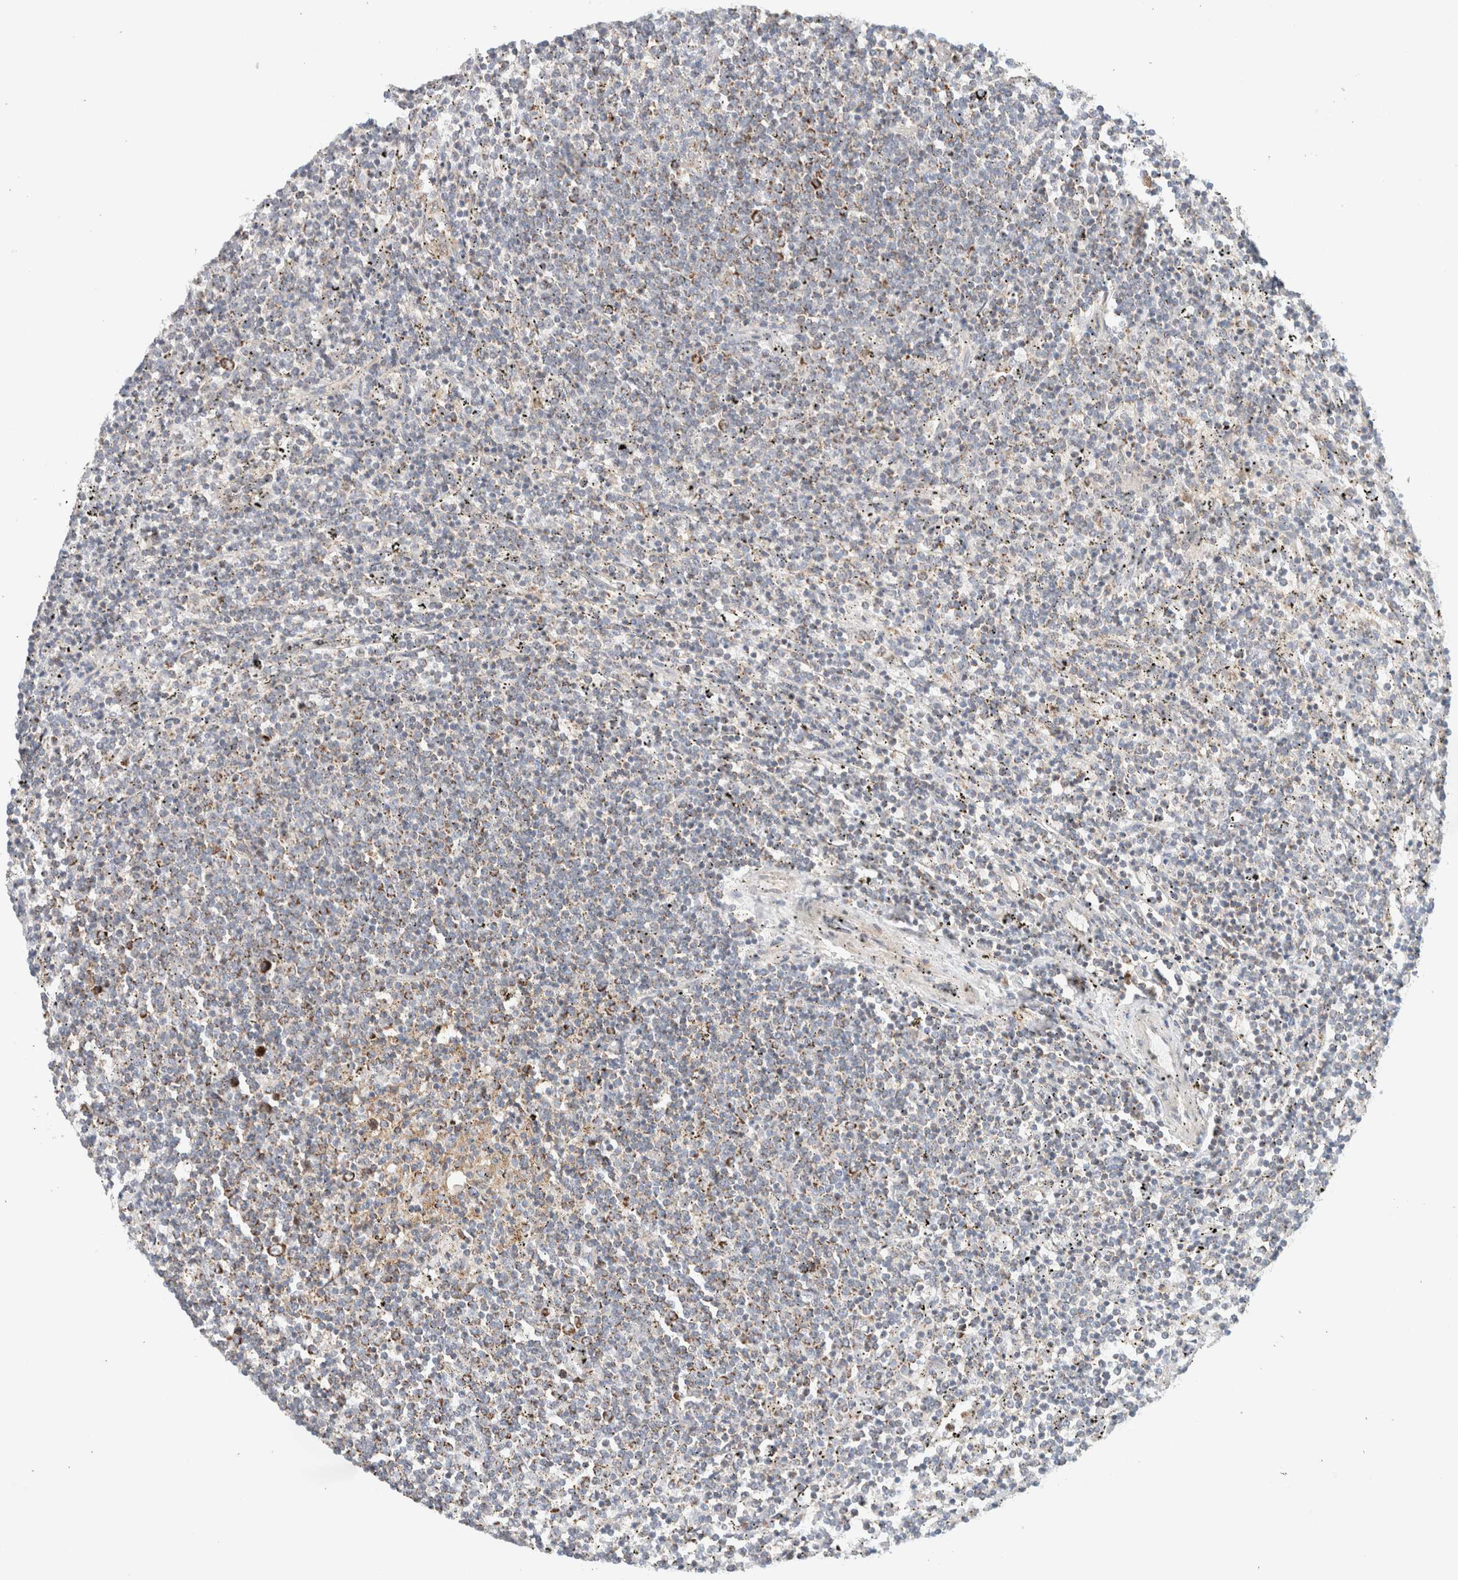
{"staining": {"intensity": "weak", "quantity": "<25%", "location": "cytoplasmic/membranous"}, "tissue": "lymphoma", "cell_type": "Tumor cells", "image_type": "cancer", "snomed": [{"axis": "morphology", "description": "Malignant lymphoma, non-Hodgkin's type, Low grade"}, {"axis": "topography", "description": "Spleen"}], "caption": "Tumor cells show no significant protein staining in malignant lymphoma, non-Hodgkin's type (low-grade).", "gene": "MRM3", "patient": {"sex": "female", "age": 50}}